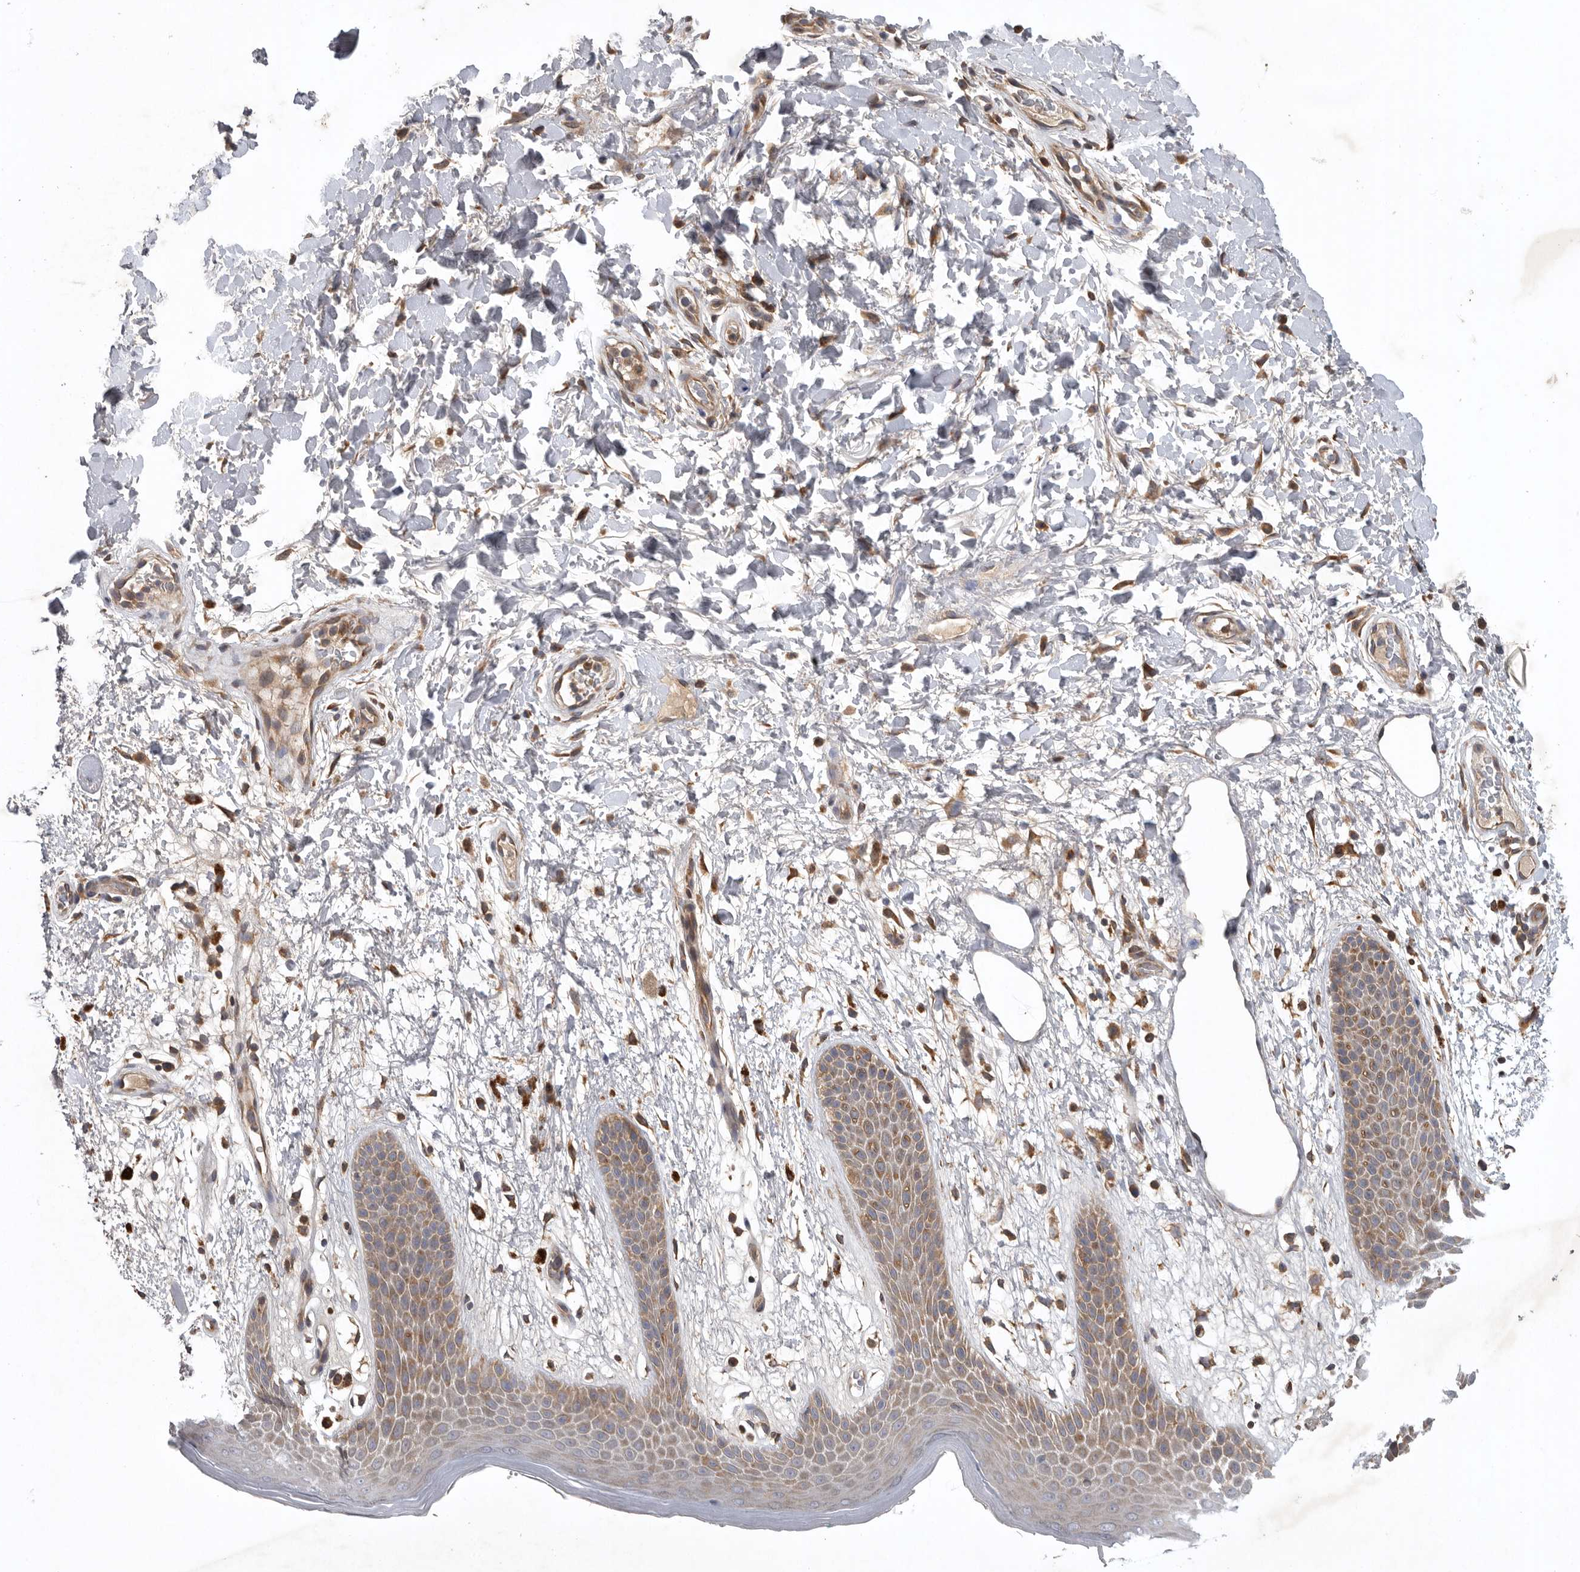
{"staining": {"intensity": "moderate", "quantity": "25%-75%", "location": "cytoplasmic/membranous"}, "tissue": "skin", "cell_type": "Epidermal cells", "image_type": "normal", "snomed": [{"axis": "morphology", "description": "Normal tissue, NOS"}, {"axis": "topography", "description": "Anal"}], "caption": "Immunohistochemical staining of benign skin demonstrates moderate cytoplasmic/membranous protein positivity in approximately 25%-75% of epidermal cells.", "gene": "C1orf109", "patient": {"sex": "male", "age": 74}}